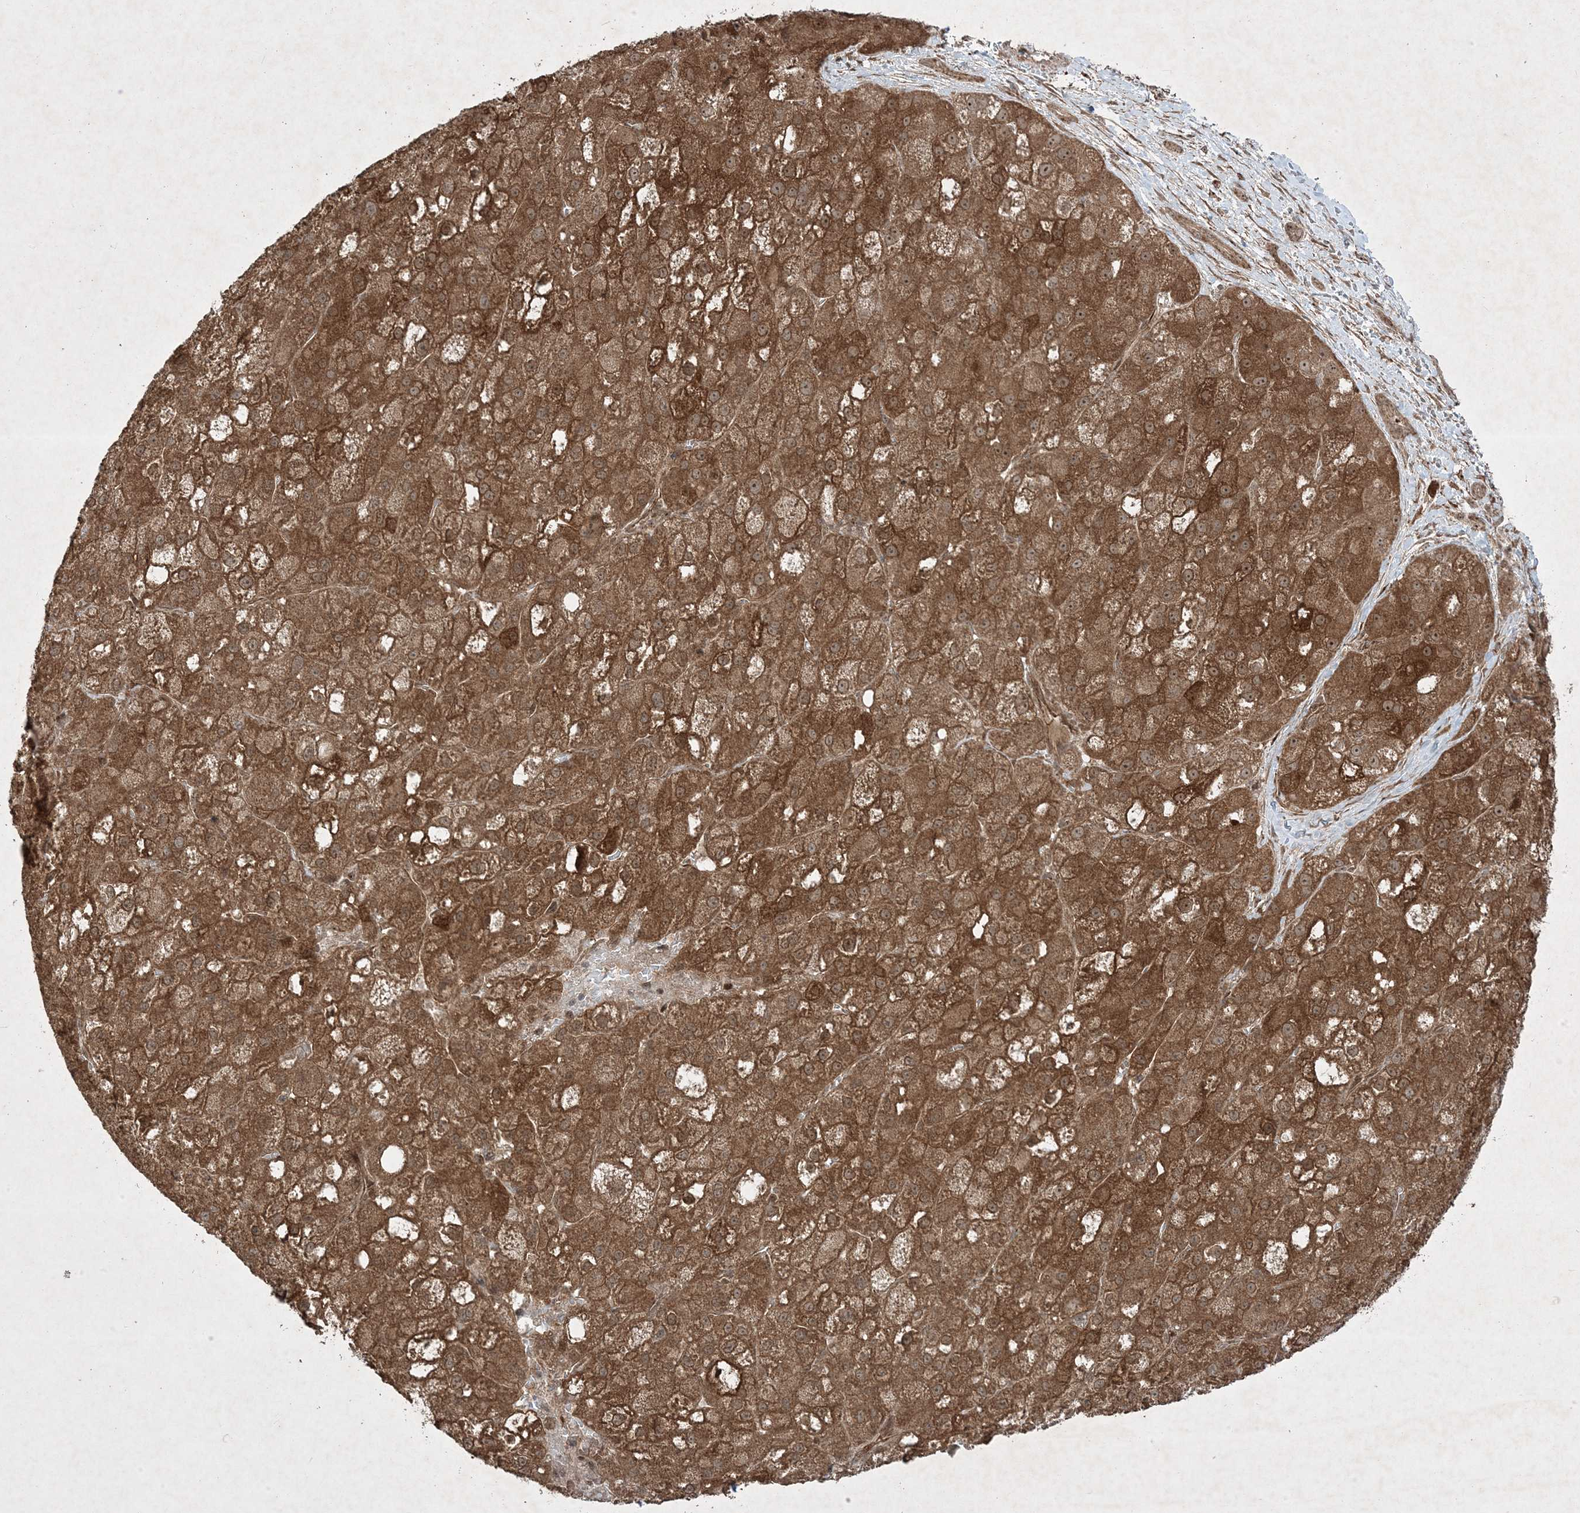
{"staining": {"intensity": "moderate", "quantity": ">75%", "location": "cytoplasmic/membranous,nuclear"}, "tissue": "liver cancer", "cell_type": "Tumor cells", "image_type": "cancer", "snomed": [{"axis": "morphology", "description": "Carcinoma, Hepatocellular, NOS"}, {"axis": "topography", "description": "Liver"}], "caption": "DAB (3,3'-diaminobenzidine) immunohistochemical staining of human liver cancer (hepatocellular carcinoma) shows moderate cytoplasmic/membranous and nuclear protein positivity in approximately >75% of tumor cells. (IHC, brightfield microscopy, high magnification).", "gene": "PLEKHM2", "patient": {"sex": "male", "age": 57}}